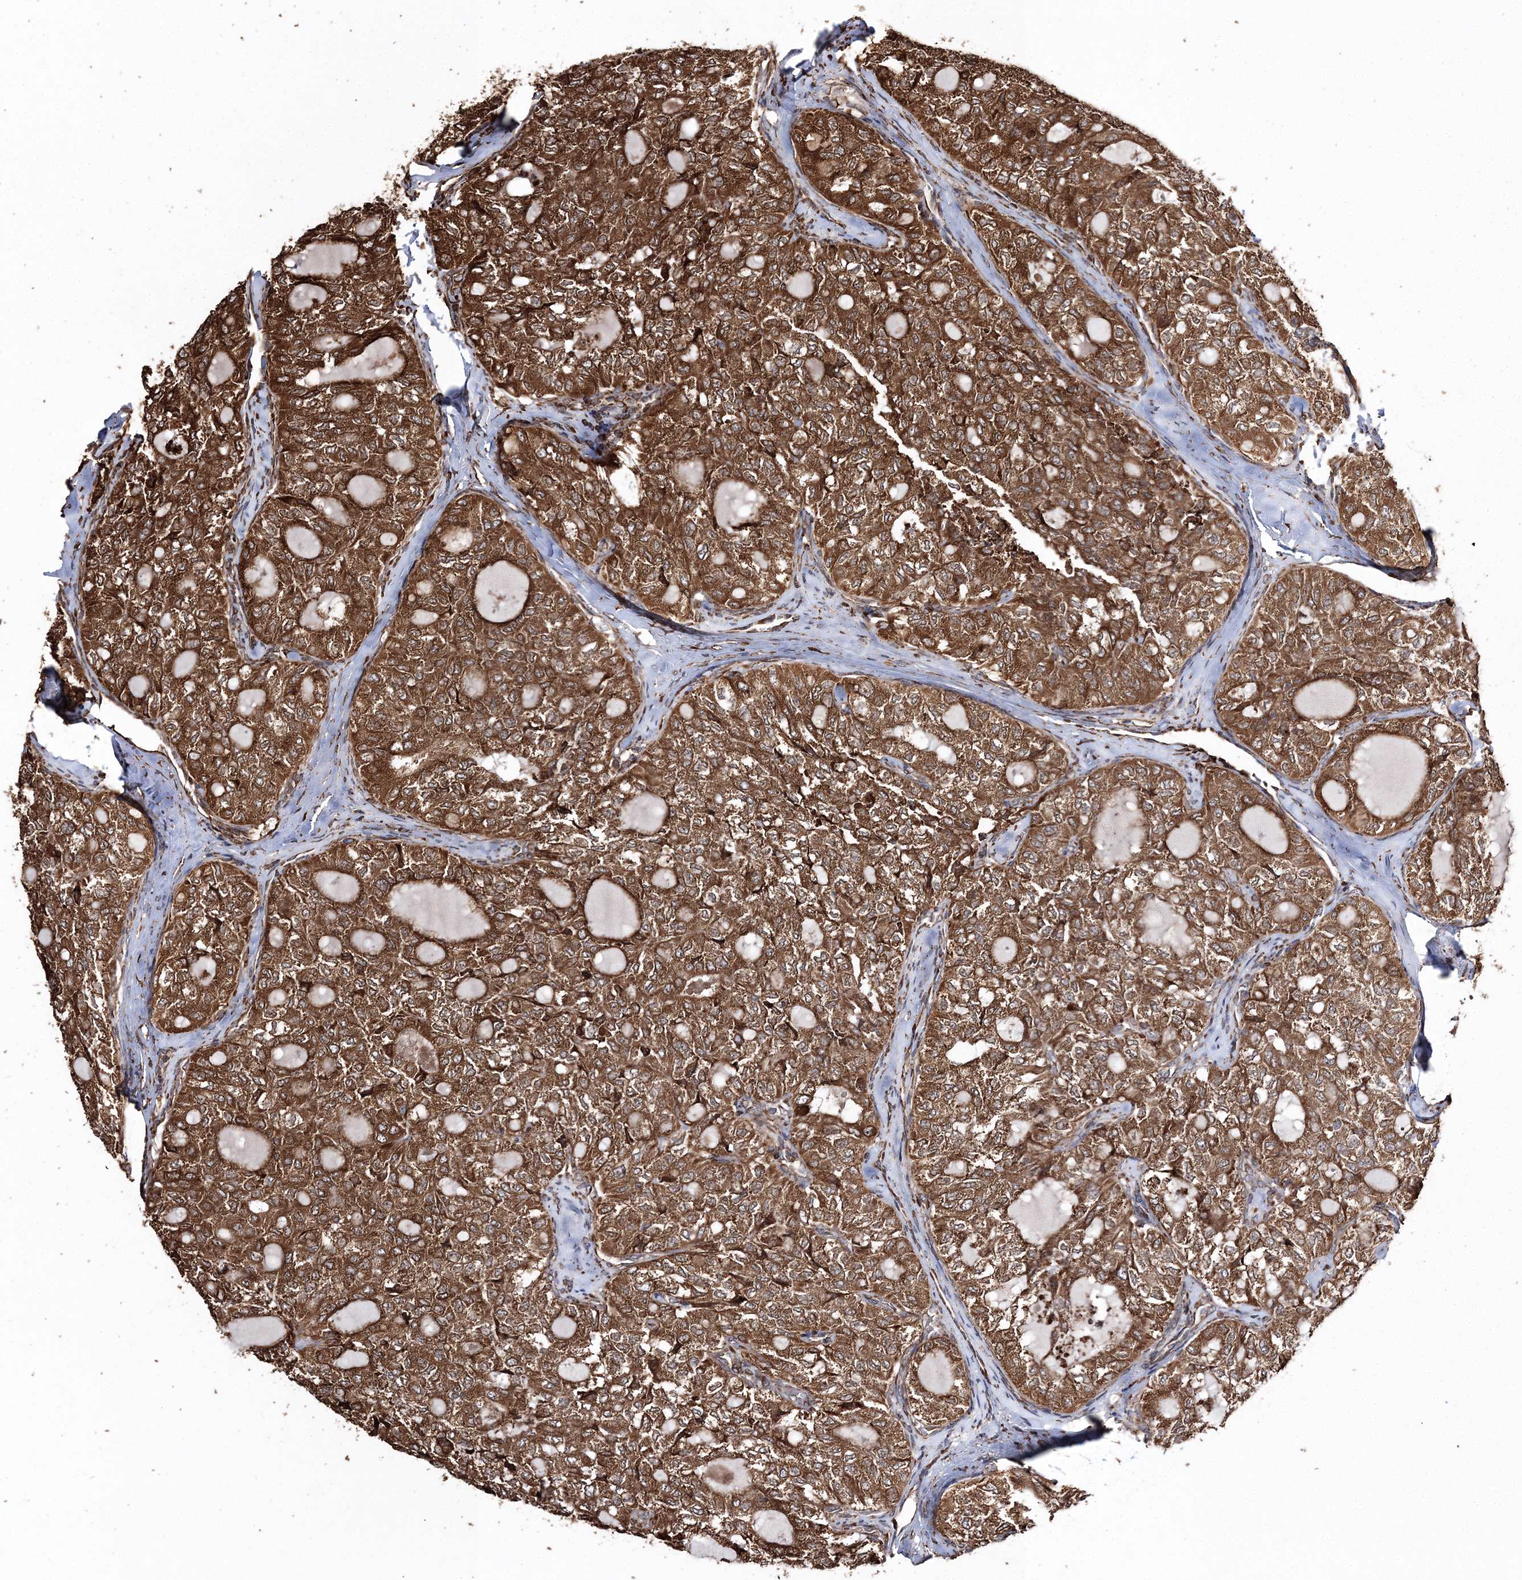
{"staining": {"intensity": "strong", "quantity": ">75%", "location": "cytoplasmic/membranous"}, "tissue": "thyroid cancer", "cell_type": "Tumor cells", "image_type": "cancer", "snomed": [{"axis": "morphology", "description": "Follicular adenoma carcinoma, NOS"}, {"axis": "topography", "description": "Thyroid gland"}], "caption": "Immunohistochemistry image of neoplastic tissue: thyroid cancer (follicular adenoma carcinoma) stained using immunohistochemistry exhibits high levels of strong protein expression localized specifically in the cytoplasmic/membranous of tumor cells, appearing as a cytoplasmic/membranous brown color.", "gene": "SCRN3", "patient": {"sex": "male", "age": 75}}